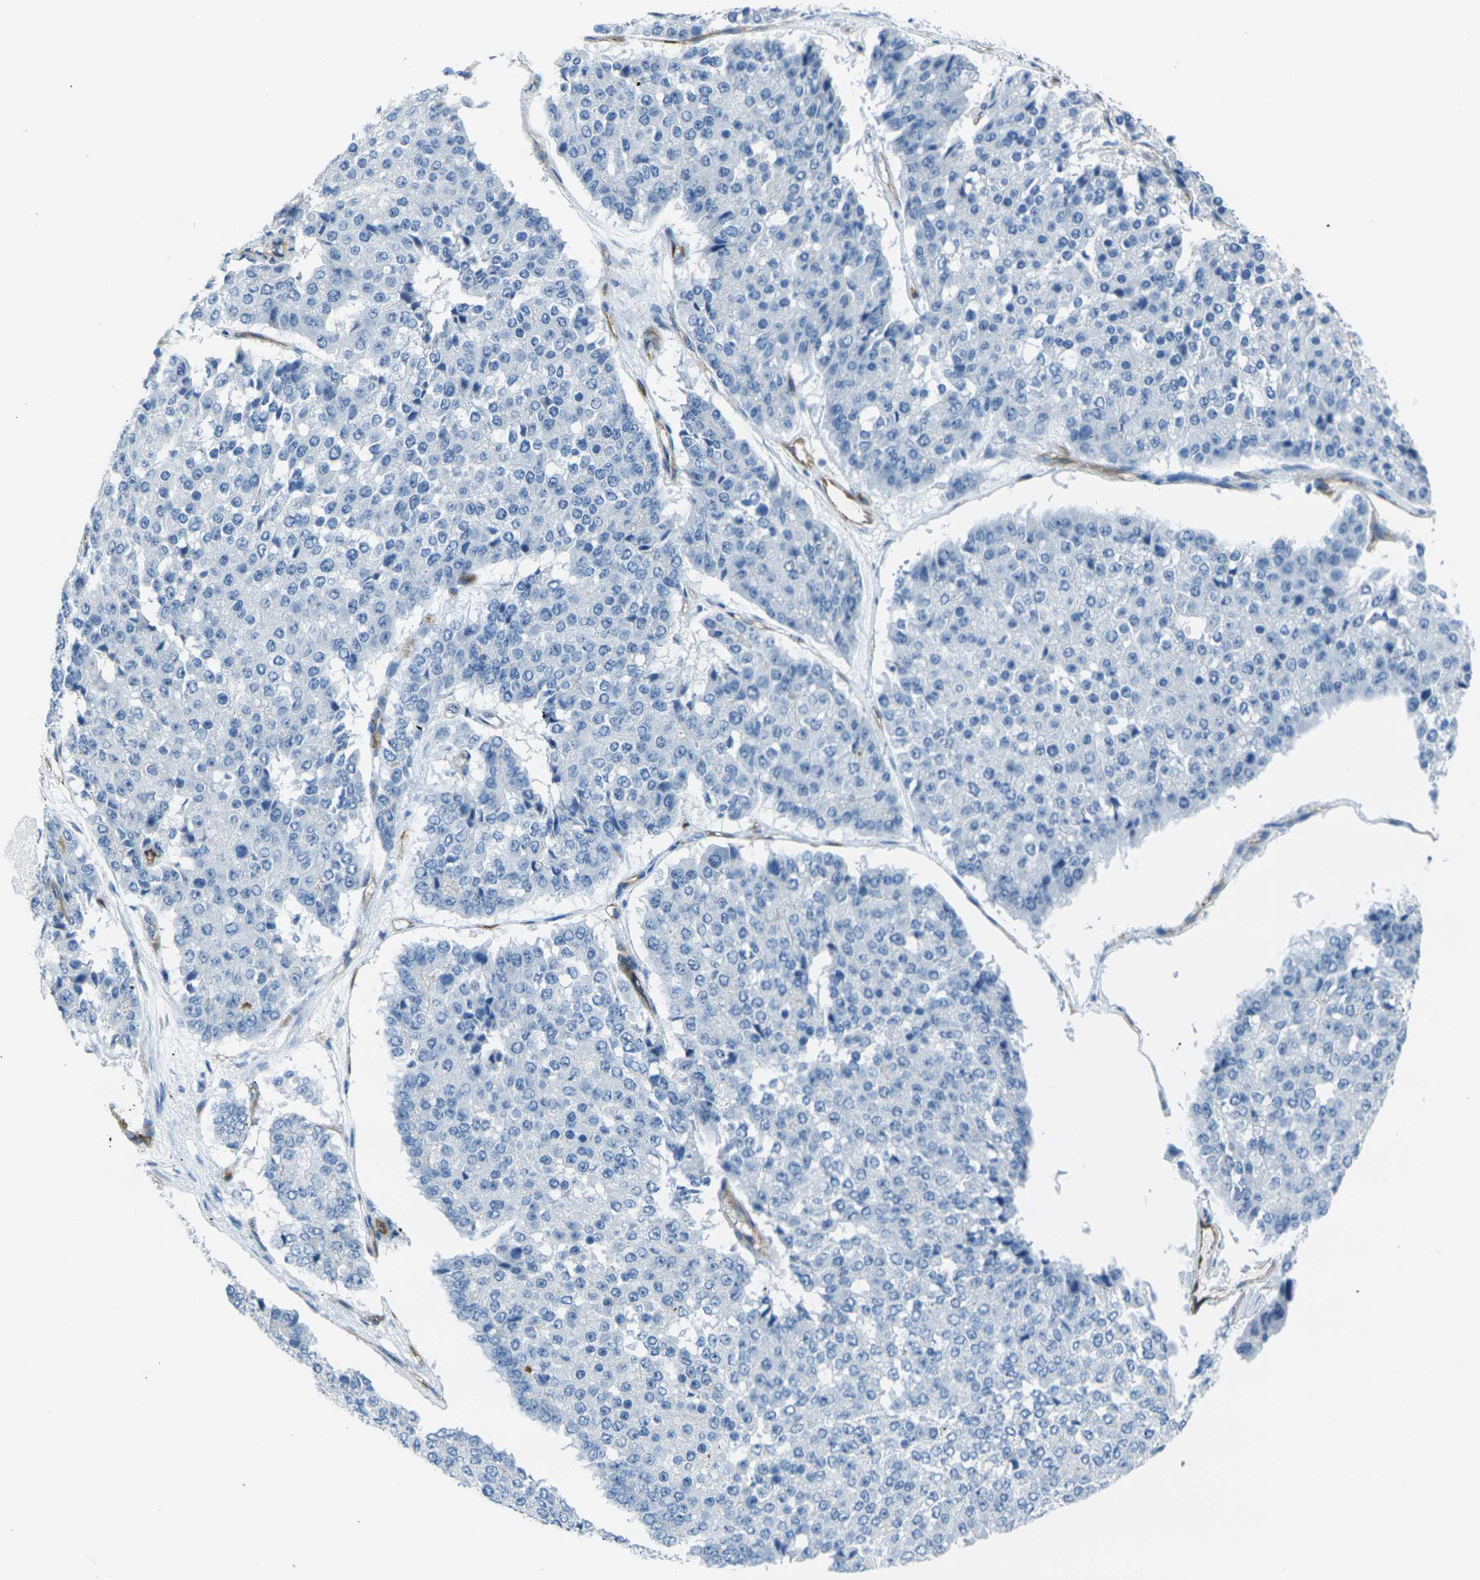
{"staining": {"intensity": "negative", "quantity": "none", "location": "none"}, "tissue": "pancreatic cancer", "cell_type": "Tumor cells", "image_type": "cancer", "snomed": [{"axis": "morphology", "description": "Adenocarcinoma, NOS"}, {"axis": "topography", "description": "Pancreas"}], "caption": "The immunohistochemistry (IHC) image has no significant expression in tumor cells of pancreatic cancer (adenocarcinoma) tissue.", "gene": "HSPA12B", "patient": {"sex": "male", "age": 50}}